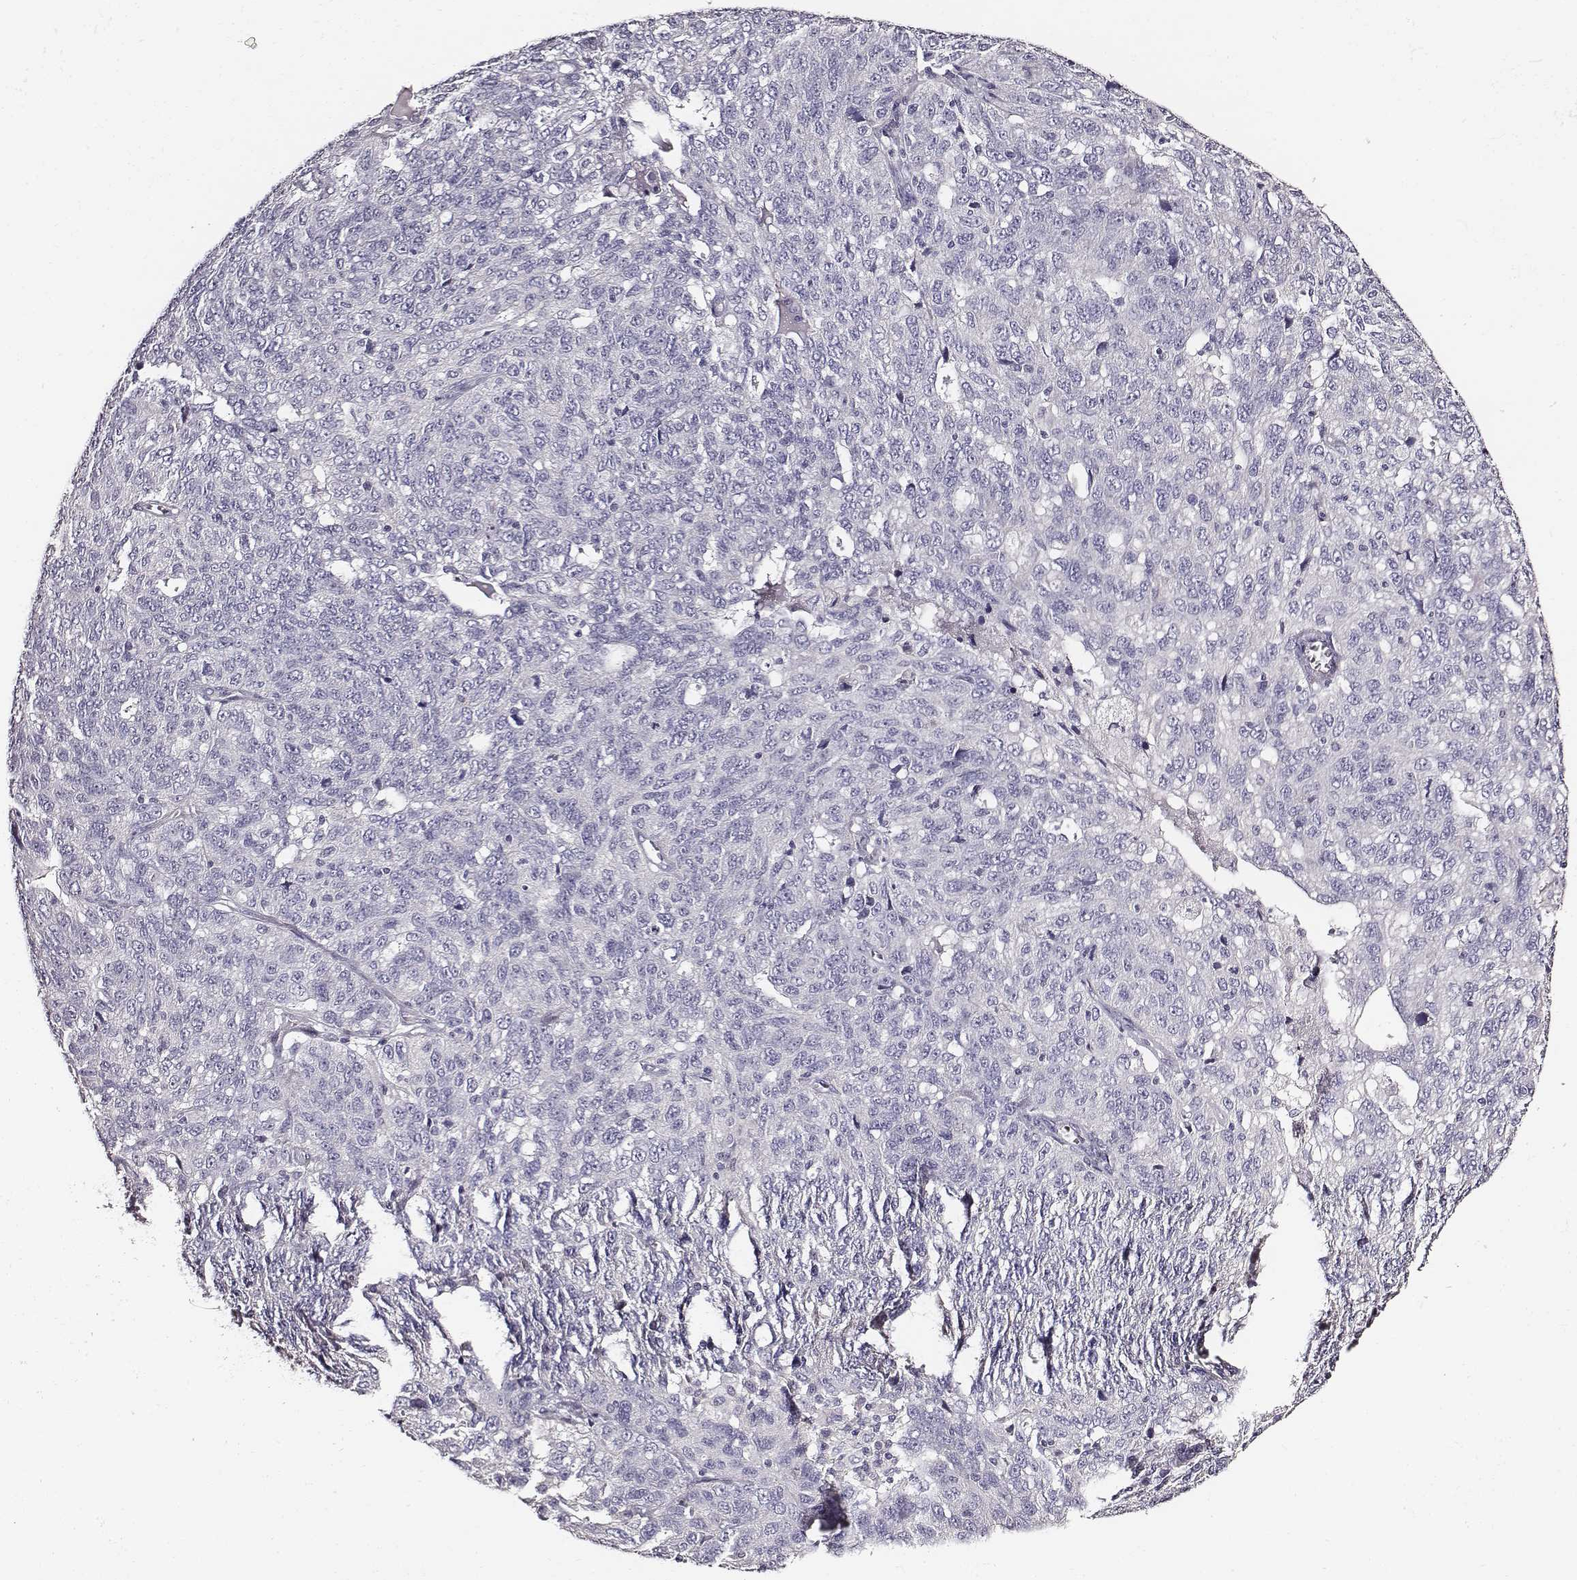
{"staining": {"intensity": "negative", "quantity": "none", "location": "none"}, "tissue": "ovarian cancer", "cell_type": "Tumor cells", "image_type": "cancer", "snomed": [{"axis": "morphology", "description": "Cystadenocarcinoma, serous, NOS"}, {"axis": "topography", "description": "Ovary"}], "caption": "This is a micrograph of immunohistochemistry (IHC) staining of serous cystadenocarcinoma (ovarian), which shows no expression in tumor cells.", "gene": "AADAT", "patient": {"sex": "female", "age": 71}}